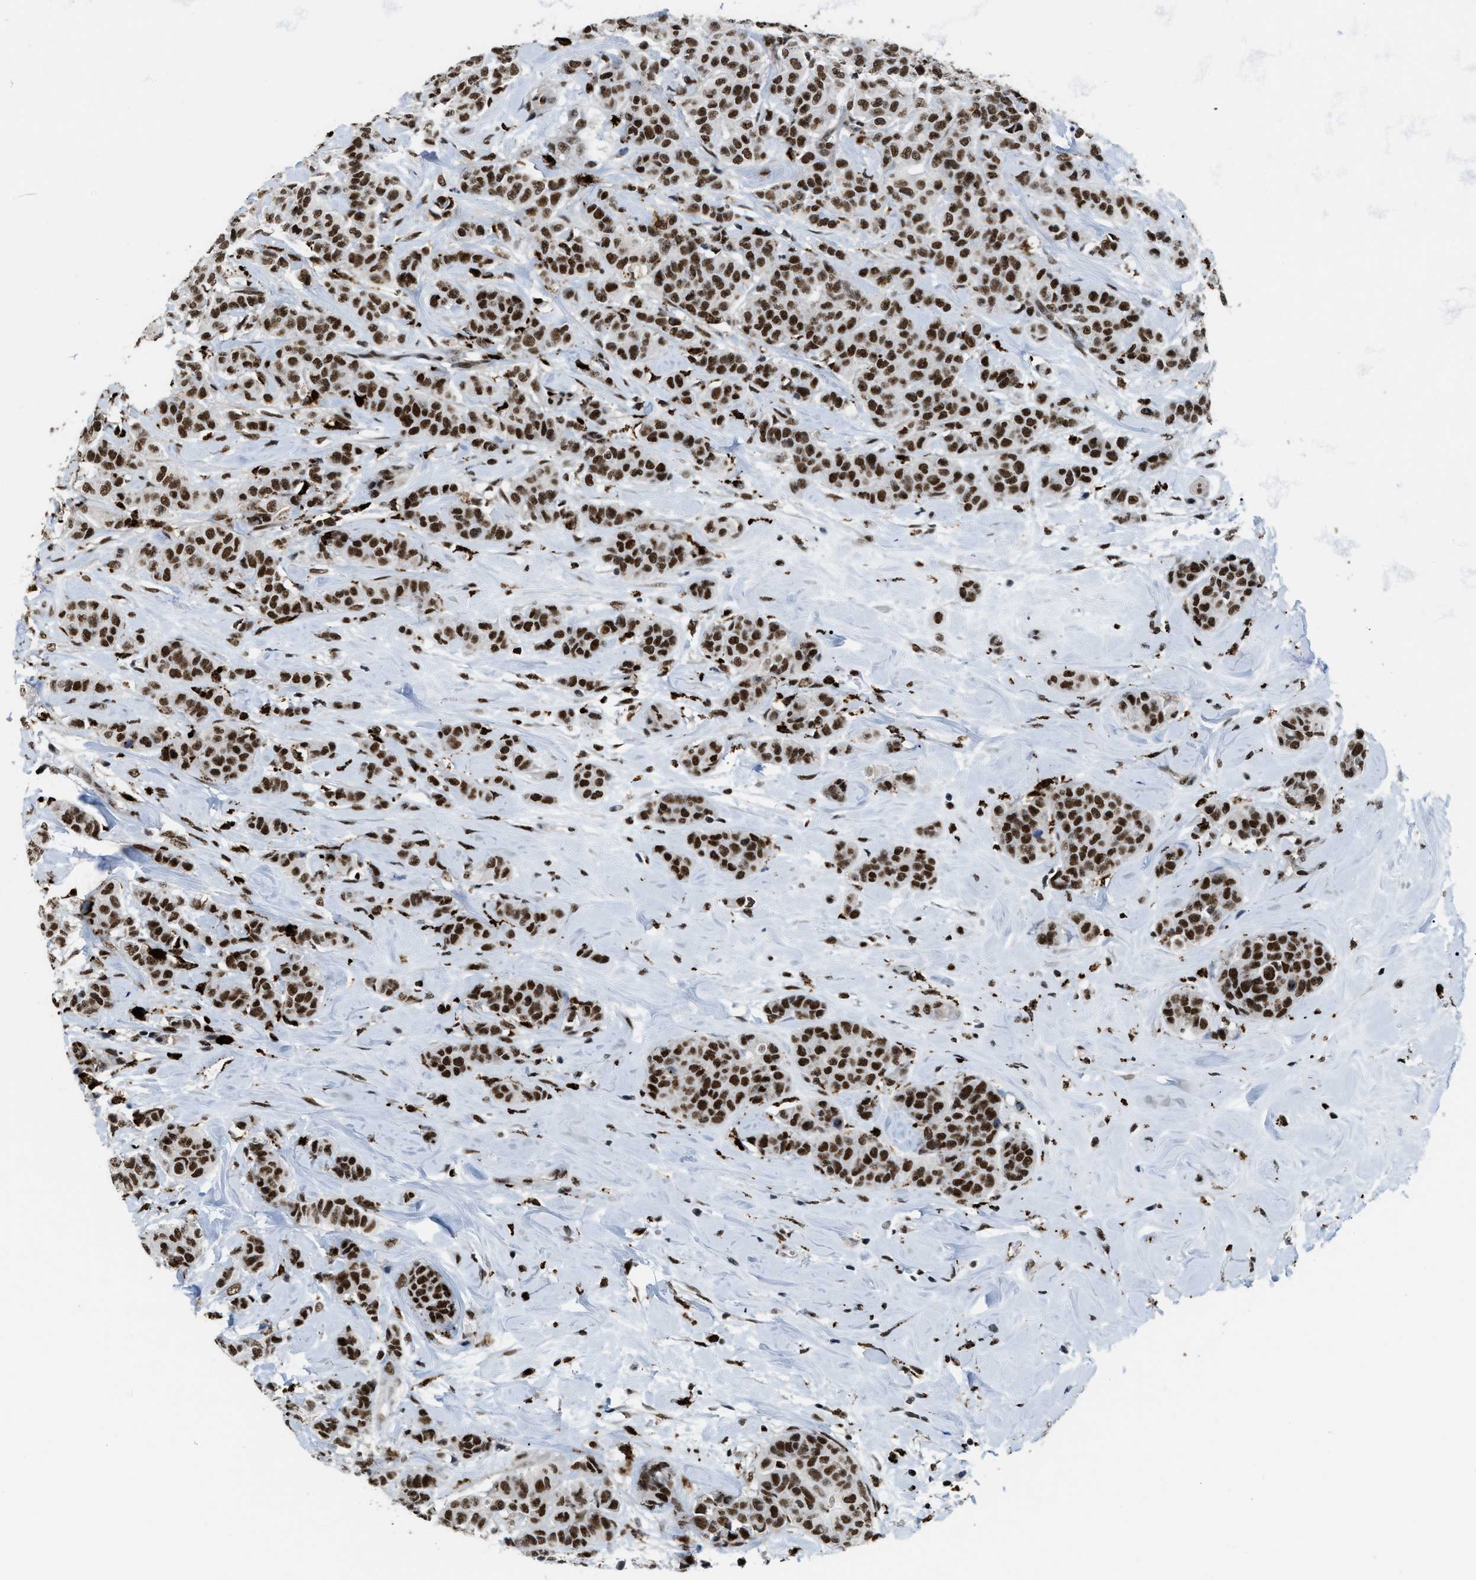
{"staining": {"intensity": "strong", "quantity": ">75%", "location": "nuclear"}, "tissue": "breast cancer", "cell_type": "Tumor cells", "image_type": "cancer", "snomed": [{"axis": "morphology", "description": "Normal tissue, NOS"}, {"axis": "morphology", "description": "Duct carcinoma"}, {"axis": "topography", "description": "Breast"}], "caption": "Immunohistochemical staining of human breast invasive ductal carcinoma displays strong nuclear protein positivity in about >75% of tumor cells. The protein is shown in brown color, while the nuclei are stained blue.", "gene": "NUMA1", "patient": {"sex": "female", "age": 40}}